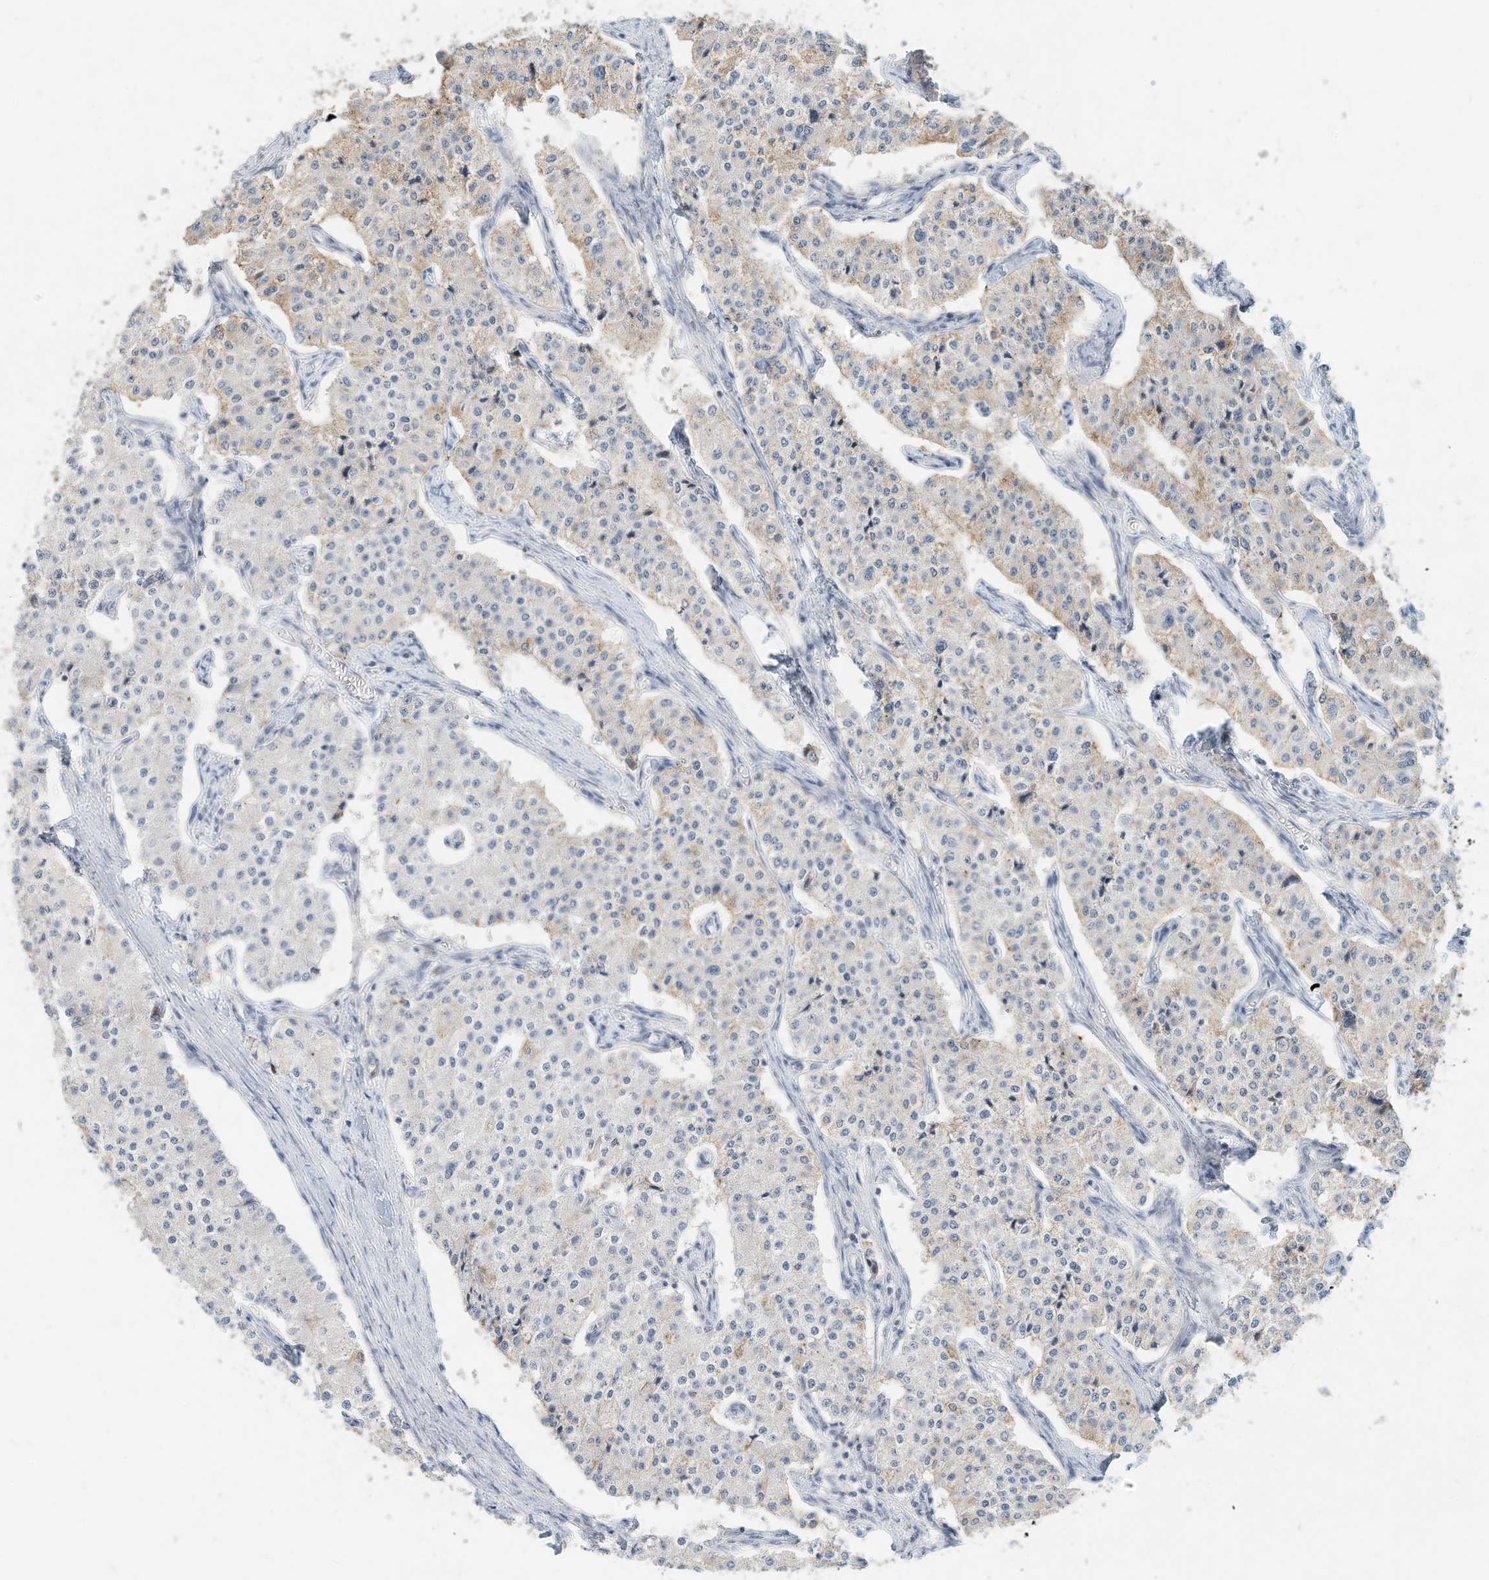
{"staining": {"intensity": "negative", "quantity": "none", "location": "none"}, "tissue": "carcinoid", "cell_type": "Tumor cells", "image_type": "cancer", "snomed": [{"axis": "morphology", "description": "Carcinoid, malignant, NOS"}, {"axis": "topography", "description": "Colon"}], "caption": "Immunohistochemical staining of carcinoid (malignant) exhibits no significant positivity in tumor cells. The staining was performed using DAB to visualize the protein expression in brown, while the nuclei were stained in blue with hematoxylin (Magnification: 20x).", "gene": "OGT", "patient": {"sex": "female", "age": 52}}